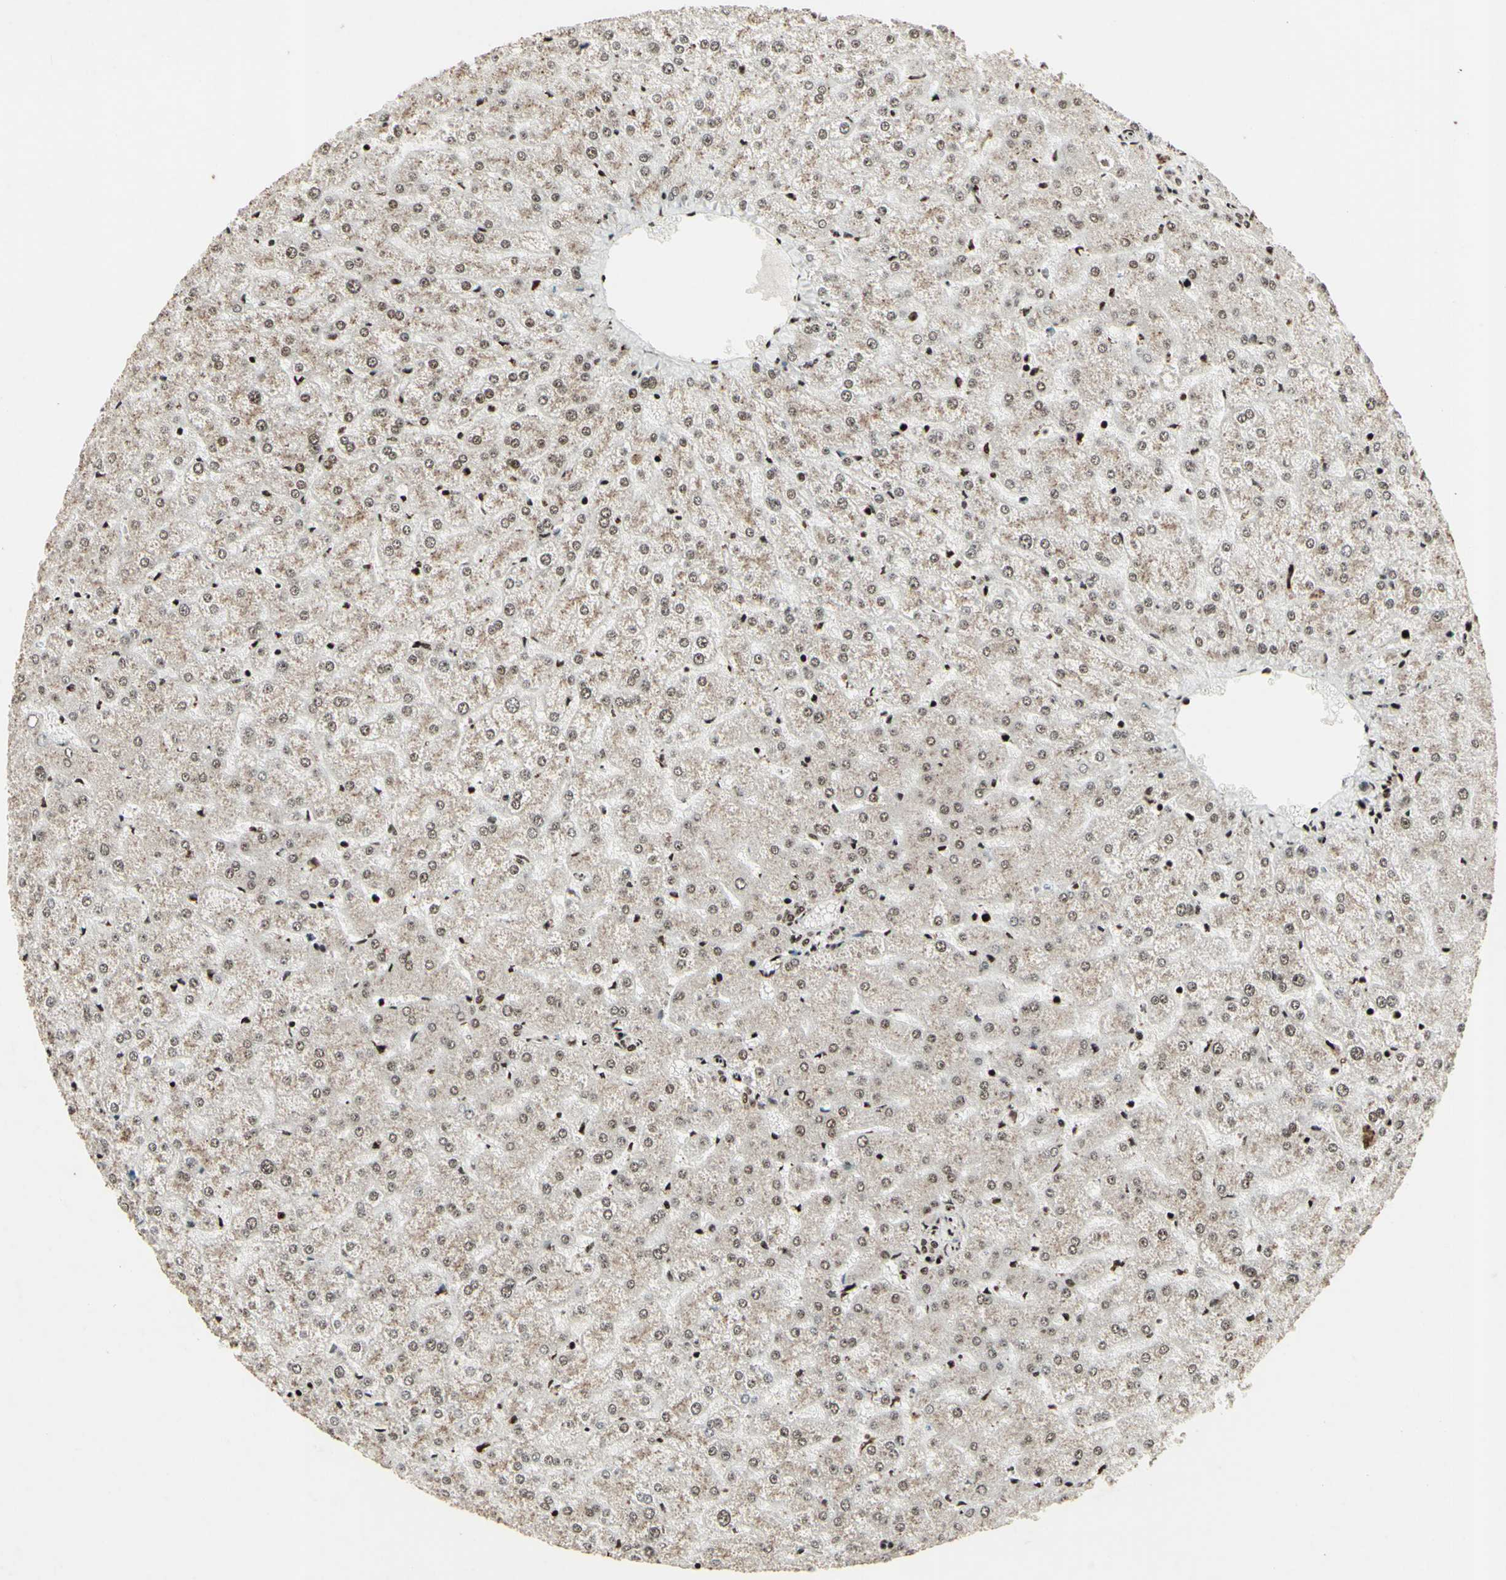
{"staining": {"intensity": "moderate", "quantity": ">75%", "location": "nuclear"}, "tissue": "liver", "cell_type": "Cholangiocytes", "image_type": "normal", "snomed": [{"axis": "morphology", "description": "Normal tissue, NOS"}, {"axis": "topography", "description": "Liver"}], "caption": "A brown stain highlights moderate nuclear staining of a protein in cholangiocytes of normal human liver. The staining was performed using DAB, with brown indicating positive protein expression. Nuclei are stained blue with hematoxylin.", "gene": "U2AF2", "patient": {"sex": "female", "age": 32}}